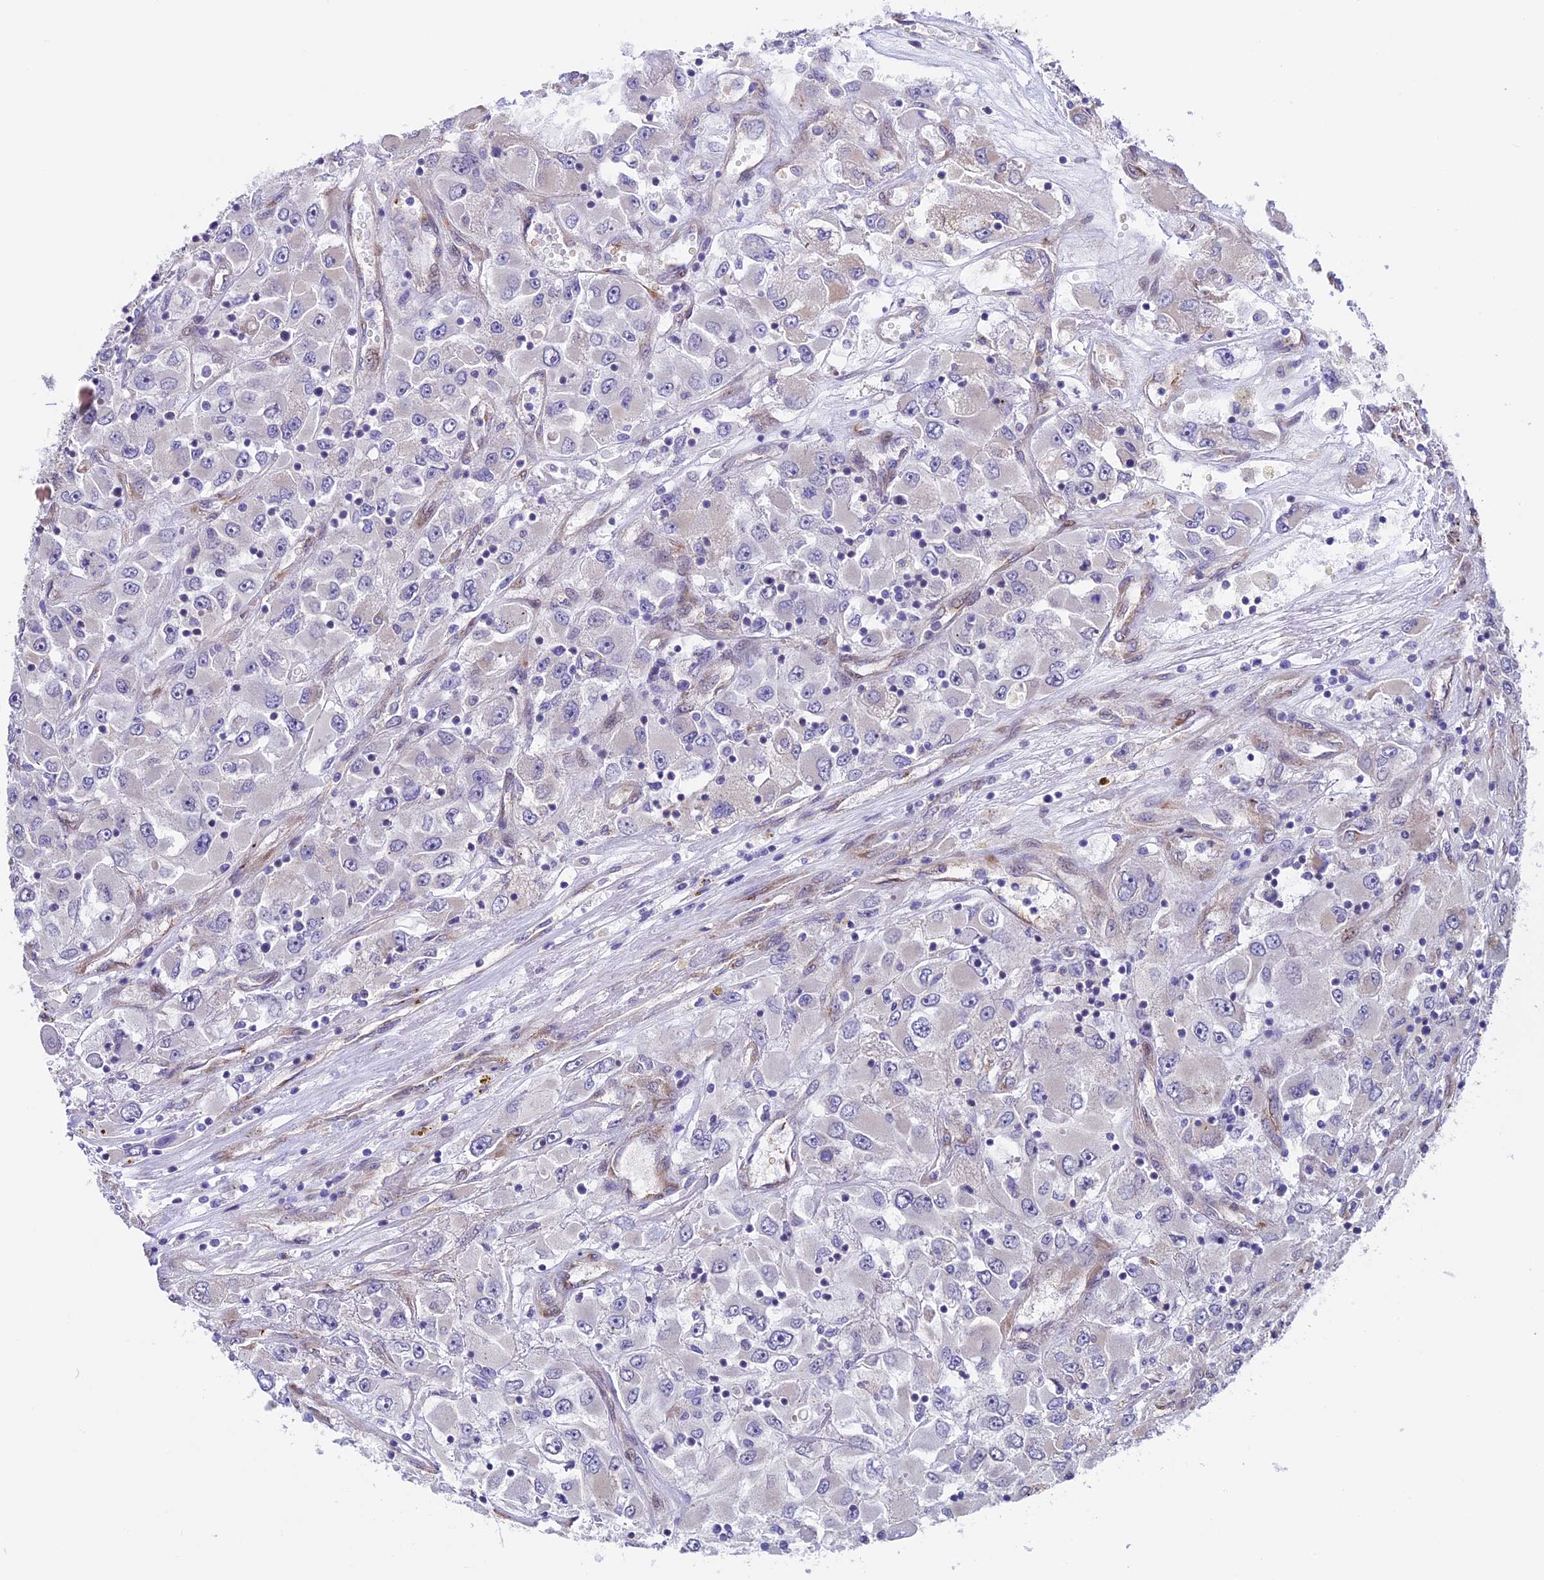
{"staining": {"intensity": "negative", "quantity": "none", "location": "none"}, "tissue": "renal cancer", "cell_type": "Tumor cells", "image_type": "cancer", "snomed": [{"axis": "morphology", "description": "Adenocarcinoma, NOS"}, {"axis": "topography", "description": "Kidney"}], "caption": "This is an IHC photomicrograph of renal cancer (adenocarcinoma). There is no staining in tumor cells.", "gene": "TMEM171", "patient": {"sex": "female", "age": 52}}